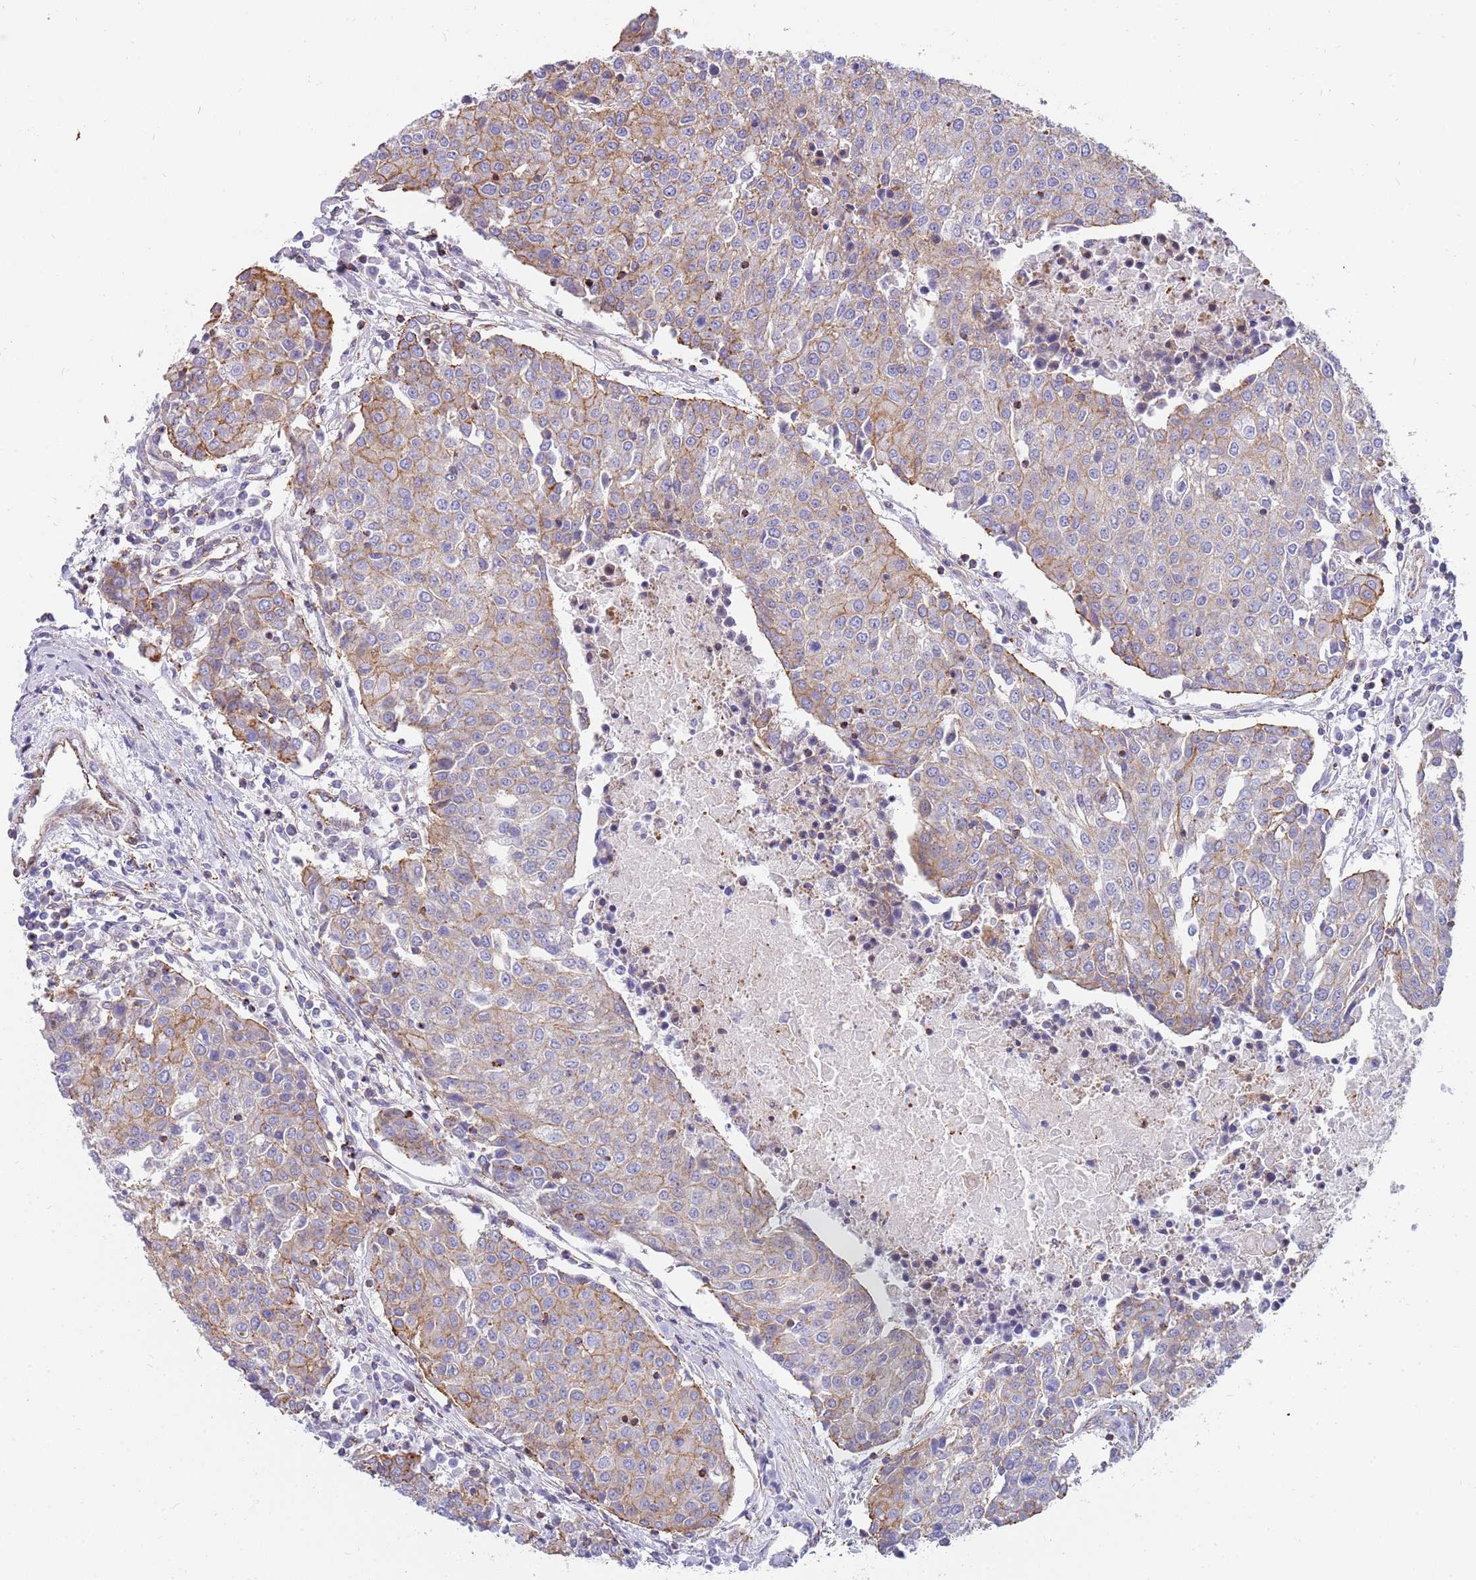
{"staining": {"intensity": "weak", "quantity": "<25%", "location": "cytoplasmic/membranous"}, "tissue": "urothelial cancer", "cell_type": "Tumor cells", "image_type": "cancer", "snomed": [{"axis": "morphology", "description": "Urothelial carcinoma, High grade"}, {"axis": "topography", "description": "Urinary bladder"}], "caption": "Protein analysis of urothelial cancer reveals no significant staining in tumor cells. (Stains: DAB IHC with hematoxylin counter stain, Microscopy: brightfield microscopy at high magnification).", "gene": "GFRAL", "patient": {"sex": "female", "age": 85}}